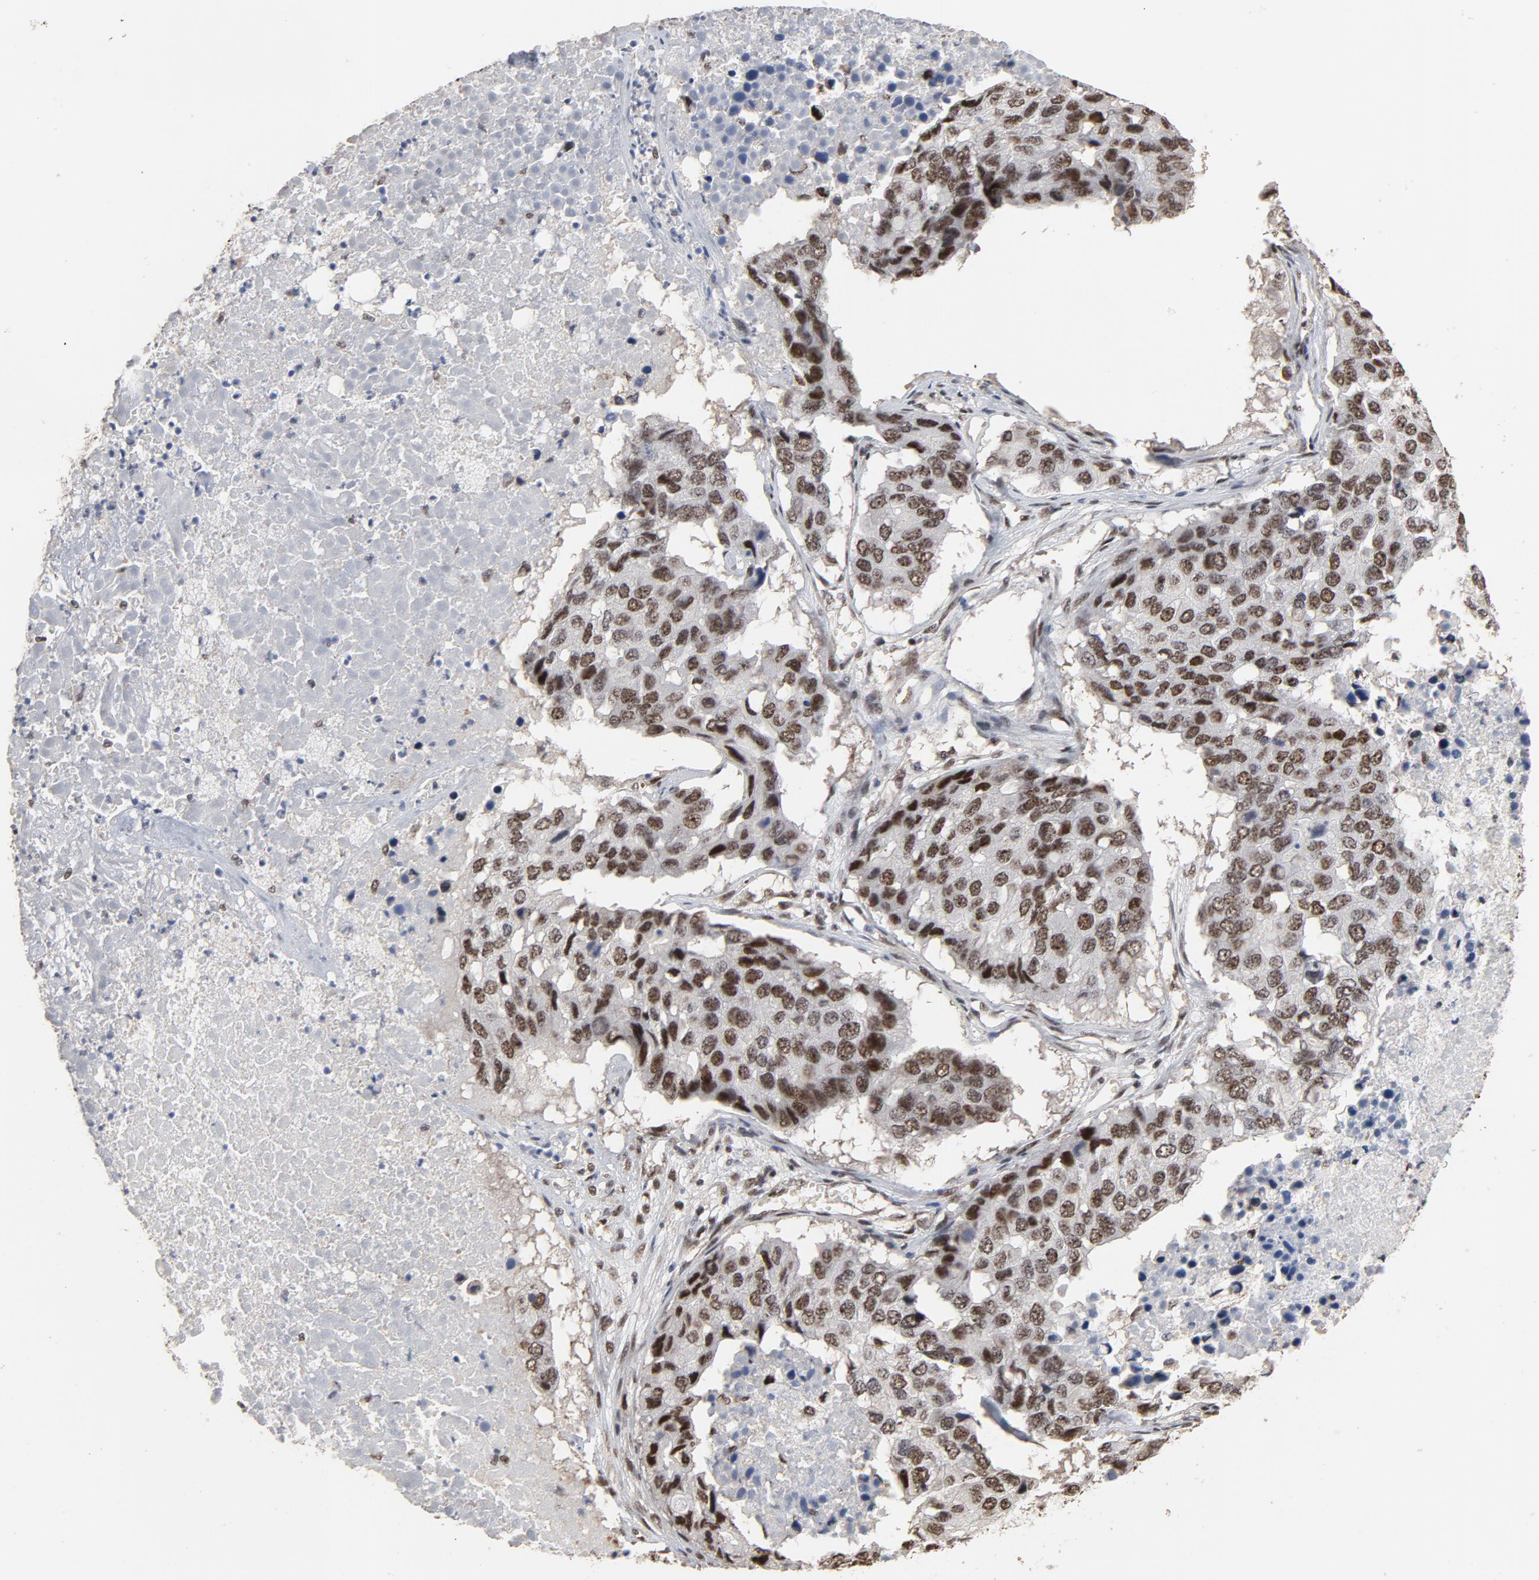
{"staining": {"intensity": "moderate", "quantity": "25%-75%", "location": "nuclear"}, "tissue": "pancreatic cancer", "cell_type": "Tumor cells", "image_type": "cancer", "snomed": [{"axis": "morphology", "description": "Adenocarcinoma, NOS"}, {"axis": "topography", "description": "Pancreas"}], "caption": "This micrograph reveals pancreatic adenocarcinoma stained with immunohistochemistry to label a protein in brown. The nuclear of tumor cells show moderate positivity for the protein. Nuclei are counter-stained blue.", "gene": "TP53RK", "patient": {"sex": "male", "age": 50}}